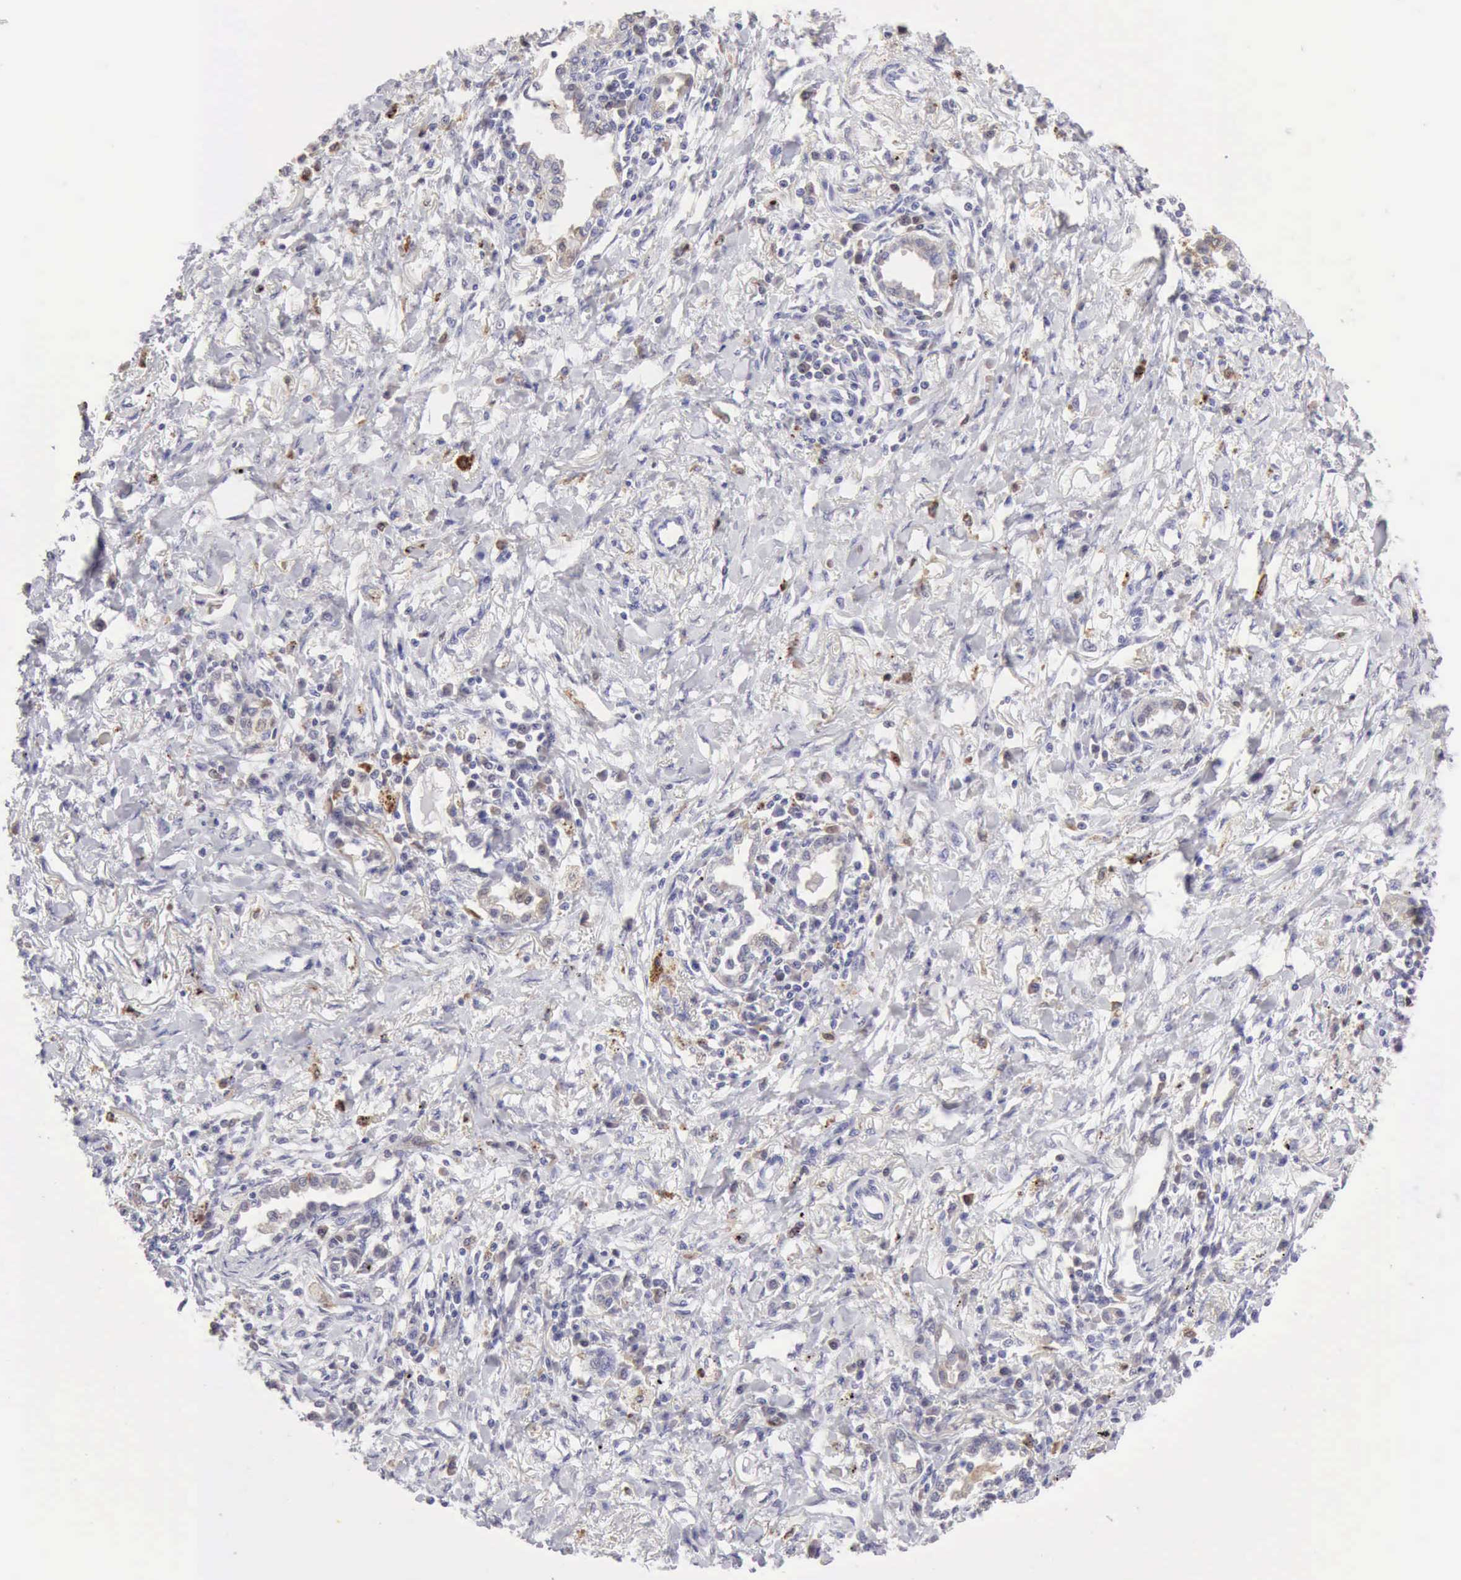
{"staining": {"intensity": "negative", "quantity": "none", "location": "none"}, "tissue": "lung cancer", "cell_type": "Tumor cells", "image_type": "cancer", "snomed": [{"axis": "morphology", "description": "Adenocarcinoma, NOS"}, {"axis": "topography", "description": "Lung"}], "caption": "This image is of lung adenocarcinoma stained with immunohistochemistry to label a protein in brown with the nuclei are counter-stained blue. There is no positivity in tumor cells.", "gene": "RNASE1", "patient": {"sex": "male", "age": 60}}